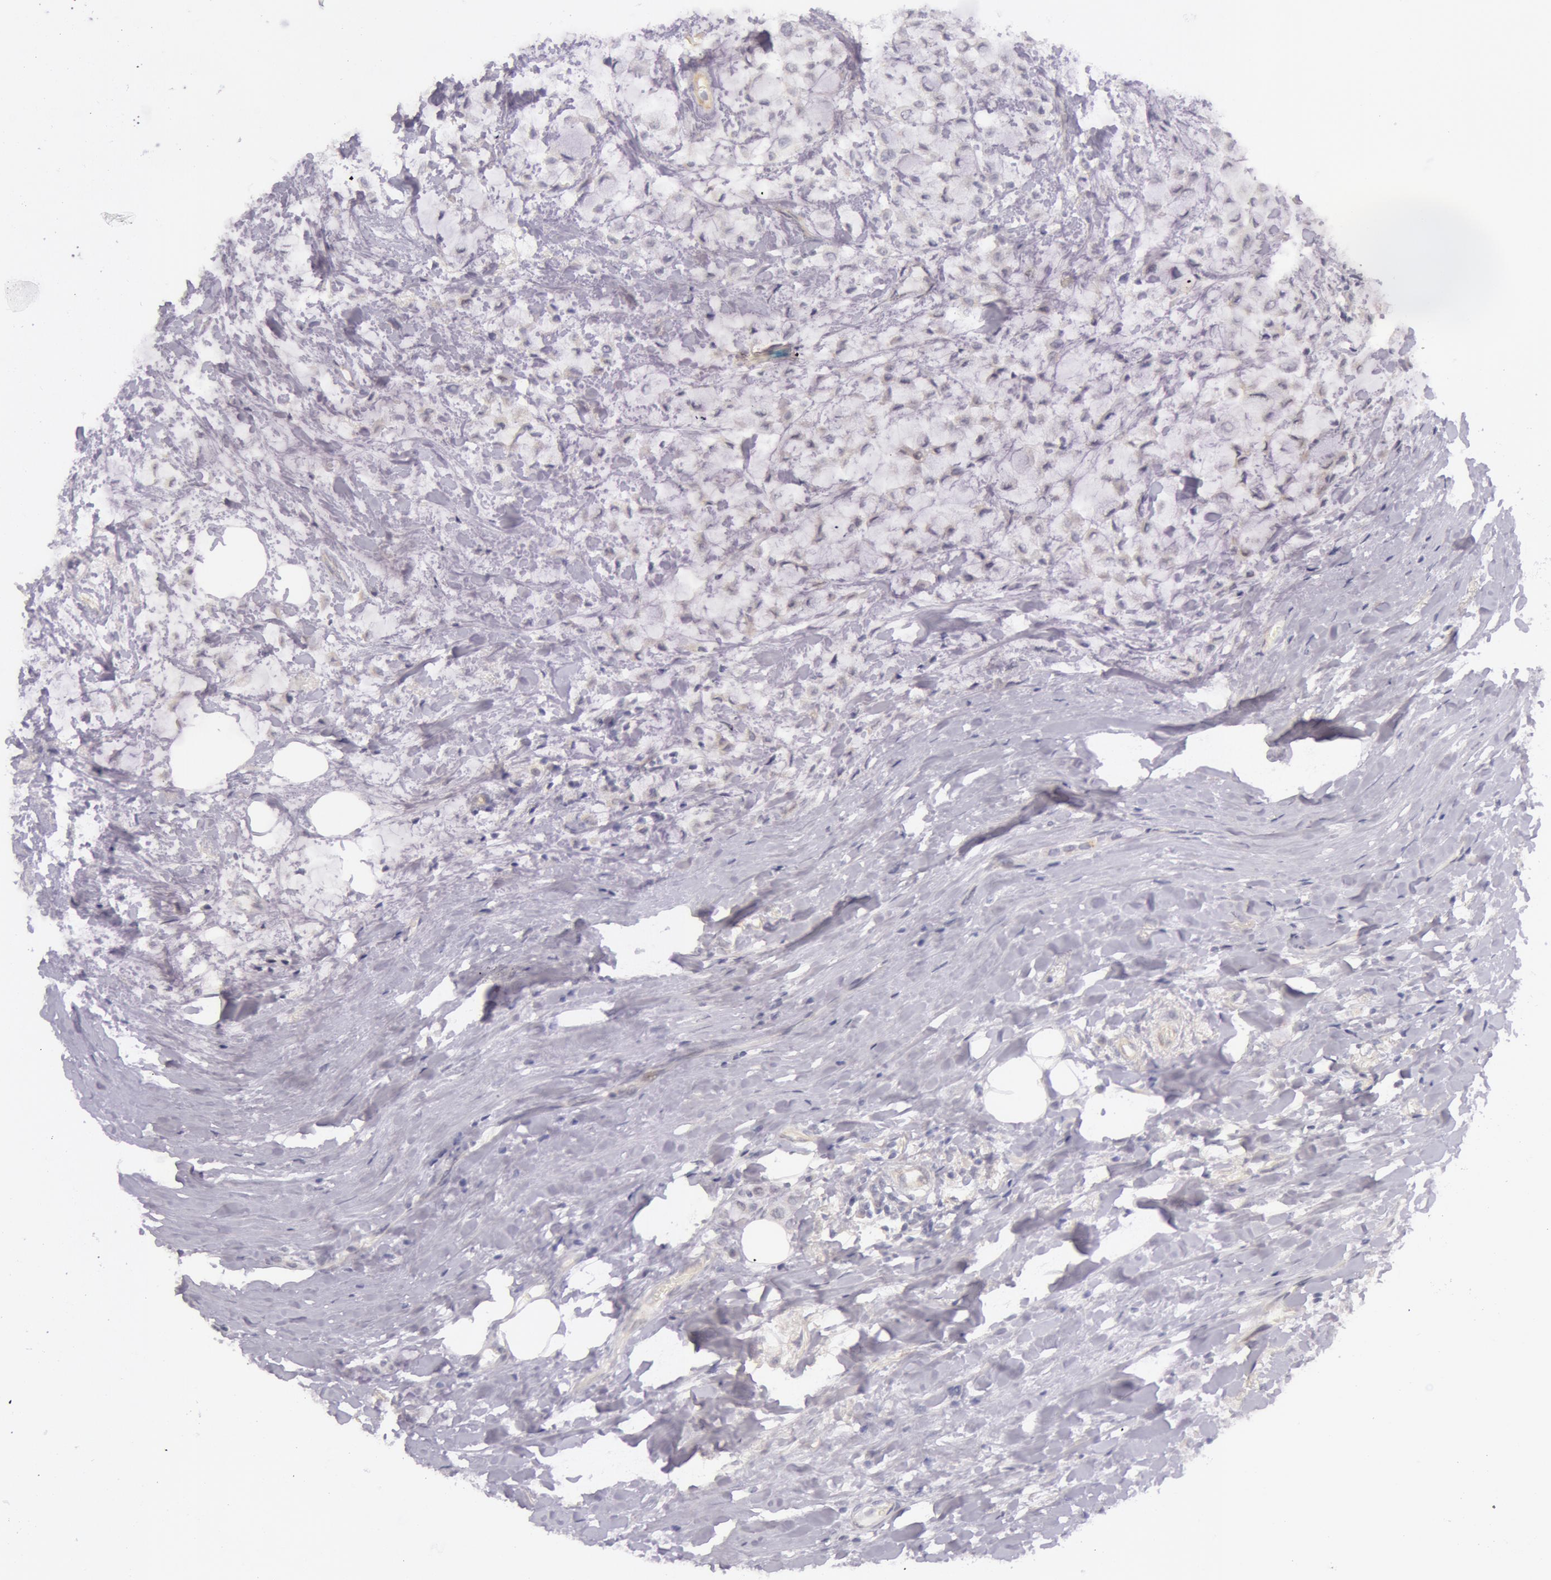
{"staining": {"intensity": "negative", "quantity": "none", "location": "none"}, "tissue": "breast cancer", "cell_type": "Tumor cells", "image_type": "cancer", "snomed": [{"axis": "morphology", "description": "Lobular carcinoma"}, {"axis": "topography", "description": "Breast"}], "caption": "Immunohistochemistry (IHC) micrograph of human breast cancer (lobular carcinoma) stained for a protein (brown), which shows no staining in tumor cells.", "gene": "RBMY1F", "patient": {"sex": "female", "age": 85}}